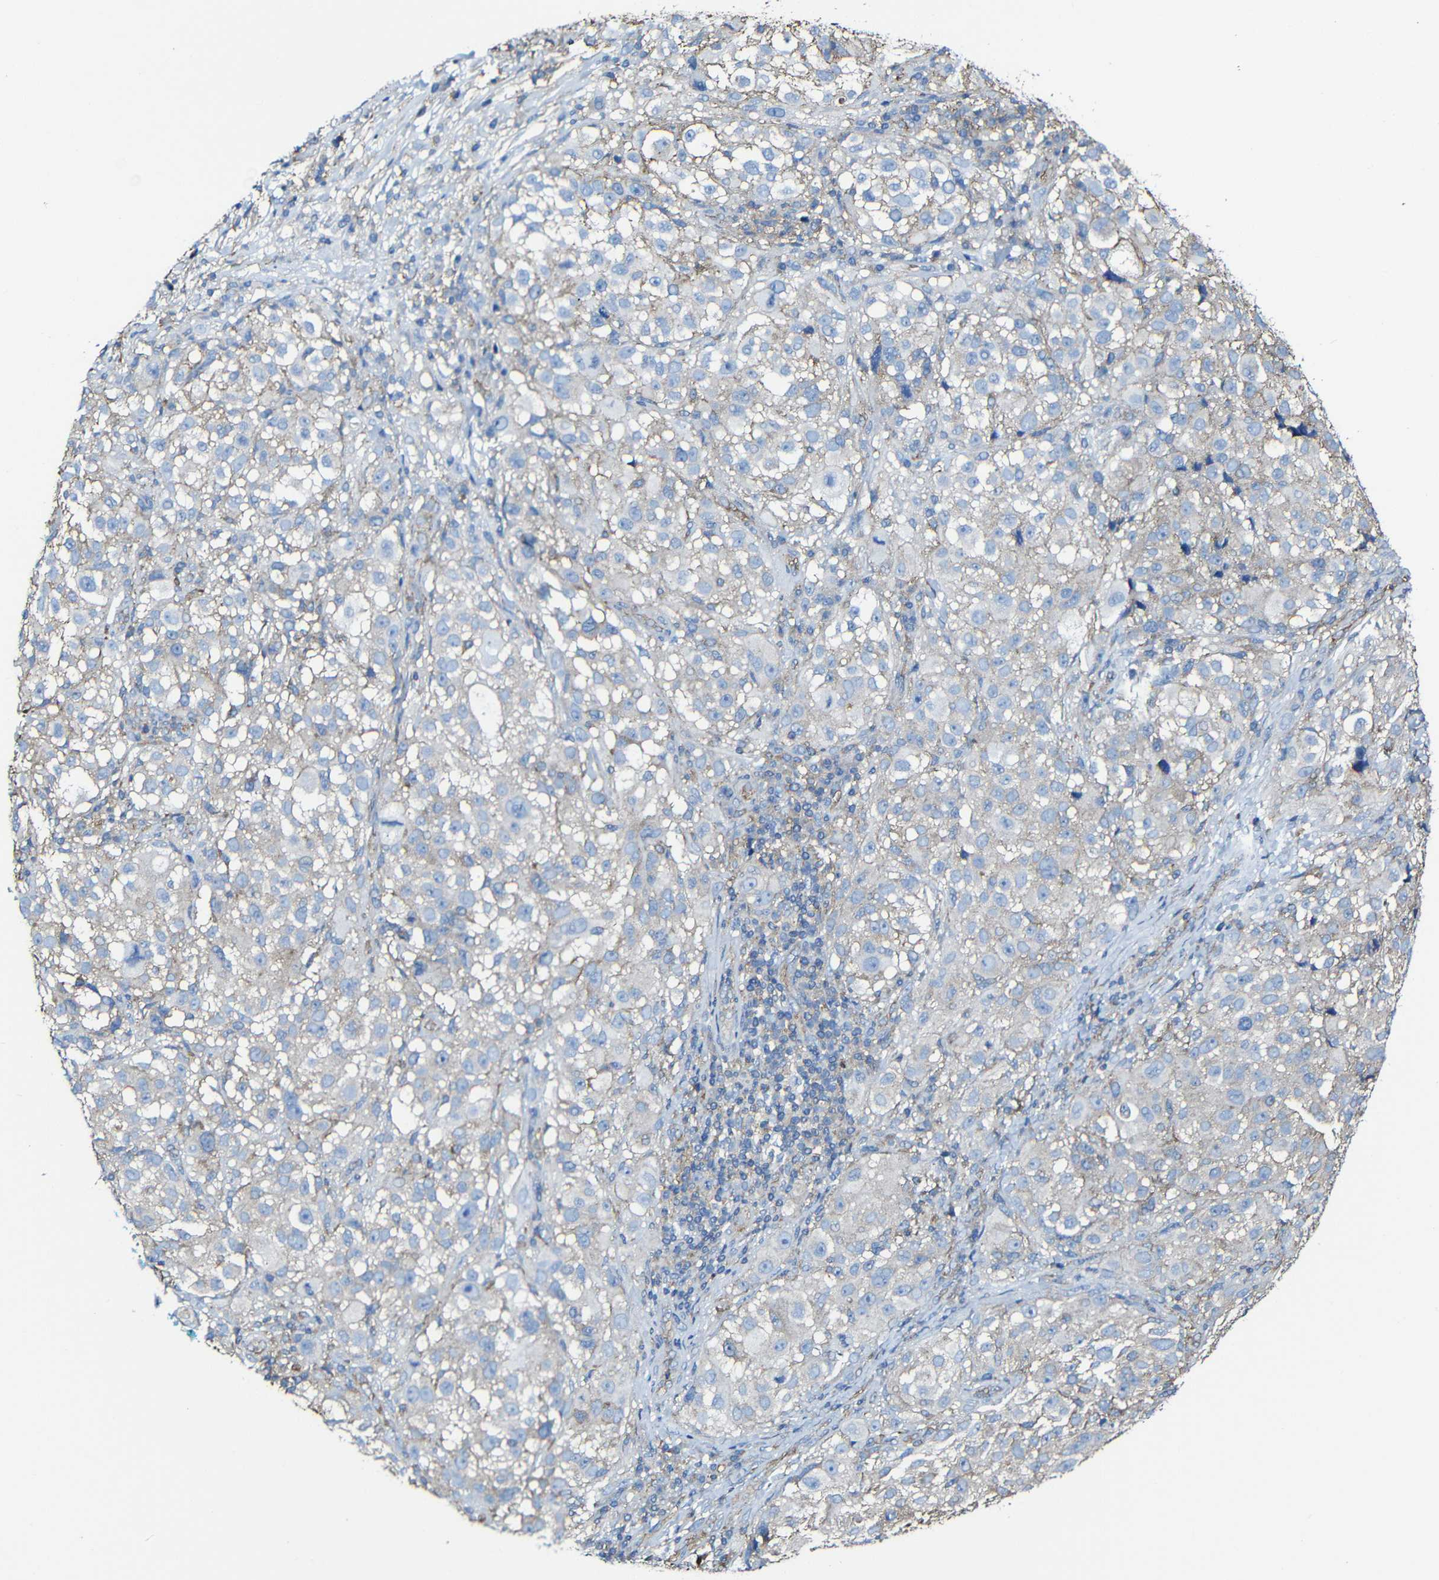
{"staining": {"intensity": "negative", "quantity": "none", "location": "none"}, "tissue": "melanoma", "cell_type": "Tumor cells", "image_type": "cancer", "snomed": [{"axis": "morphology", "description": "Necrosis, NOS"}, {"axis": "morphology", "description": "Malignant melanoma, NOS"}, {"axis": "topography", "description": "Skin"}], "caption": "DAB immunohistochemical staining of human melanoma shows no significant expression in tumor cells.", "gene": "MSN", "patient": {"sex": "female", "age": 87}}